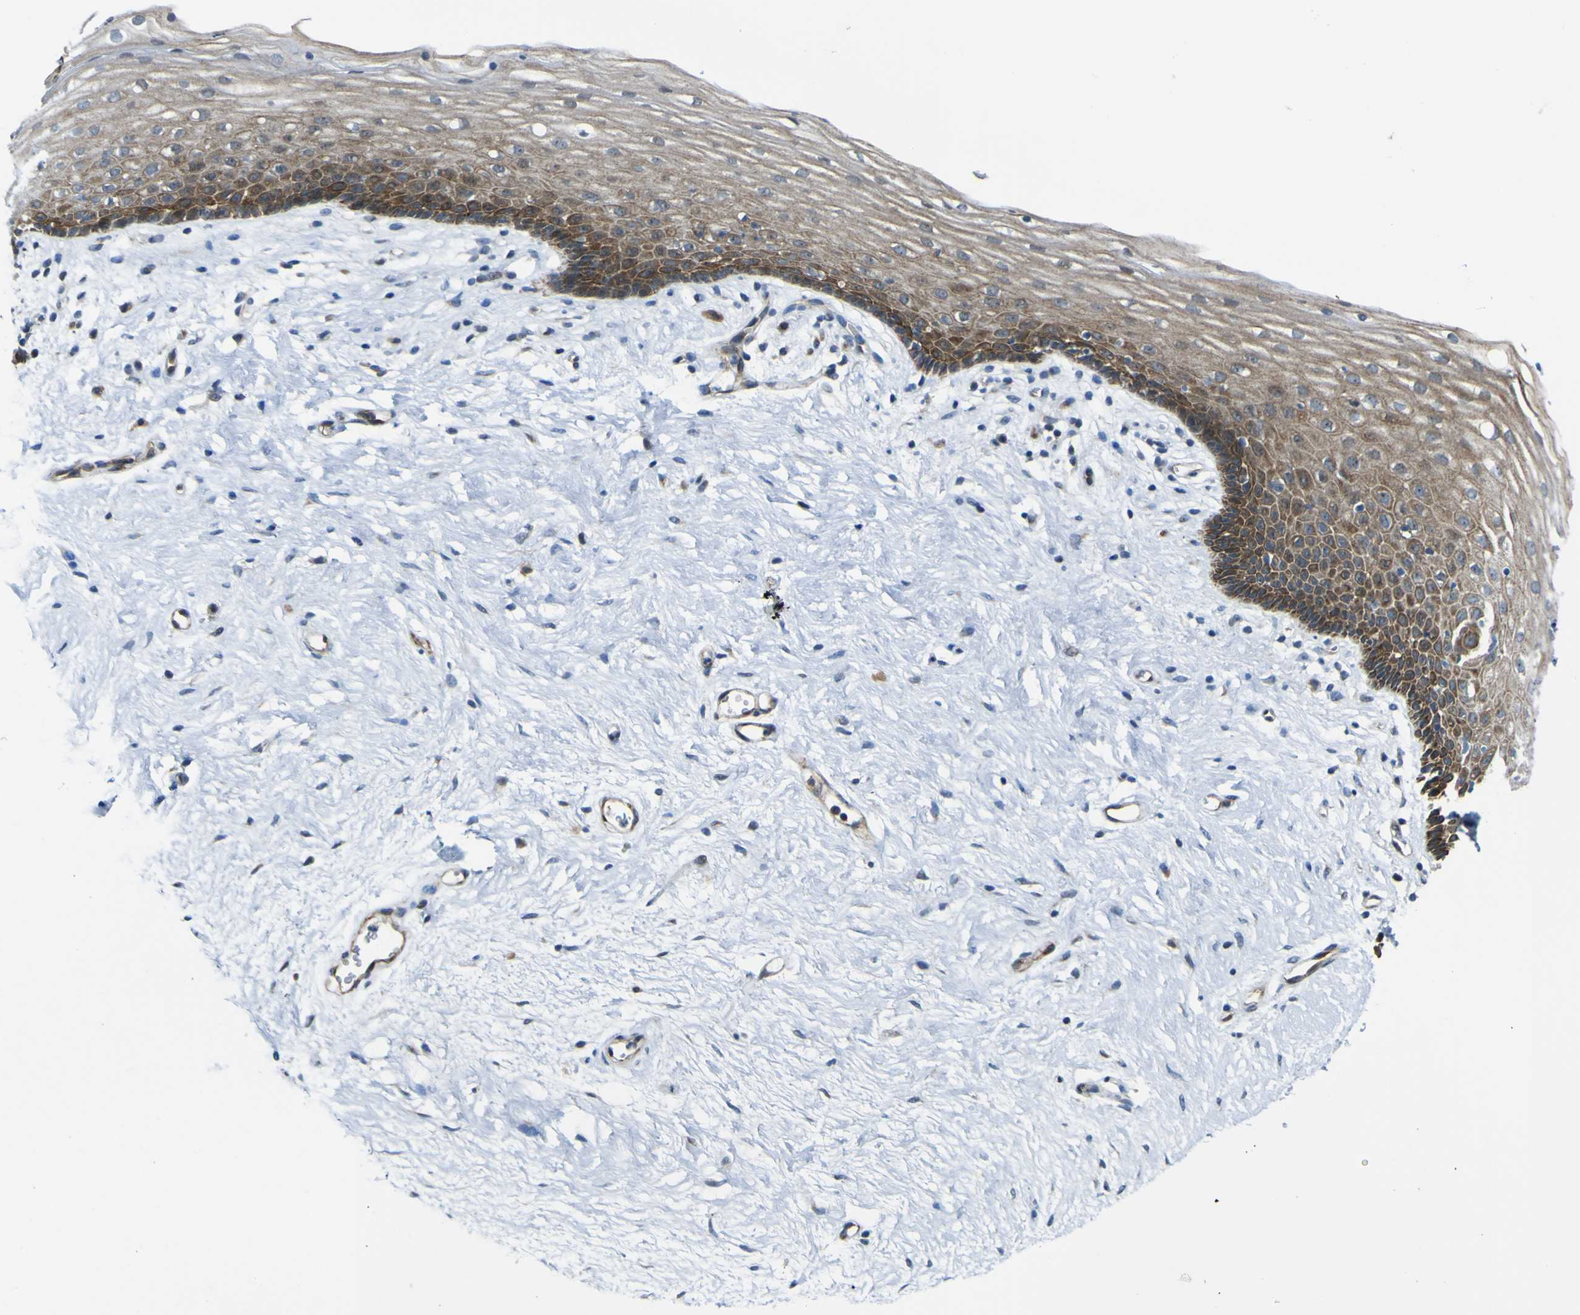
{"staining": {"intensity": "strong", "quantity": ">75%", "location": "cytoplasmic/membranous"}, "tissue": "vagina", "cell_type": "Squamous epithelial cells", "image_type": "normal", "snomed": [{"axis": "morphology", "description": "Normal tissue, NOS"}, {"axis": "topography", "description": "Vagina"}], "caption": "Immunohistochemical staining of normal human vagina exhibits strong cytoplasmic/membranous protein positivity in about >75% of squamous epithelial cells. The protein is stained brown, and the nuclei are stained in blue (DAB (3,3'-diaminobenzidine) IHC with brightfield microscopy, high magnification).", "gene": "KDM7A", "patient": {"sex": "female", "age": 44}}